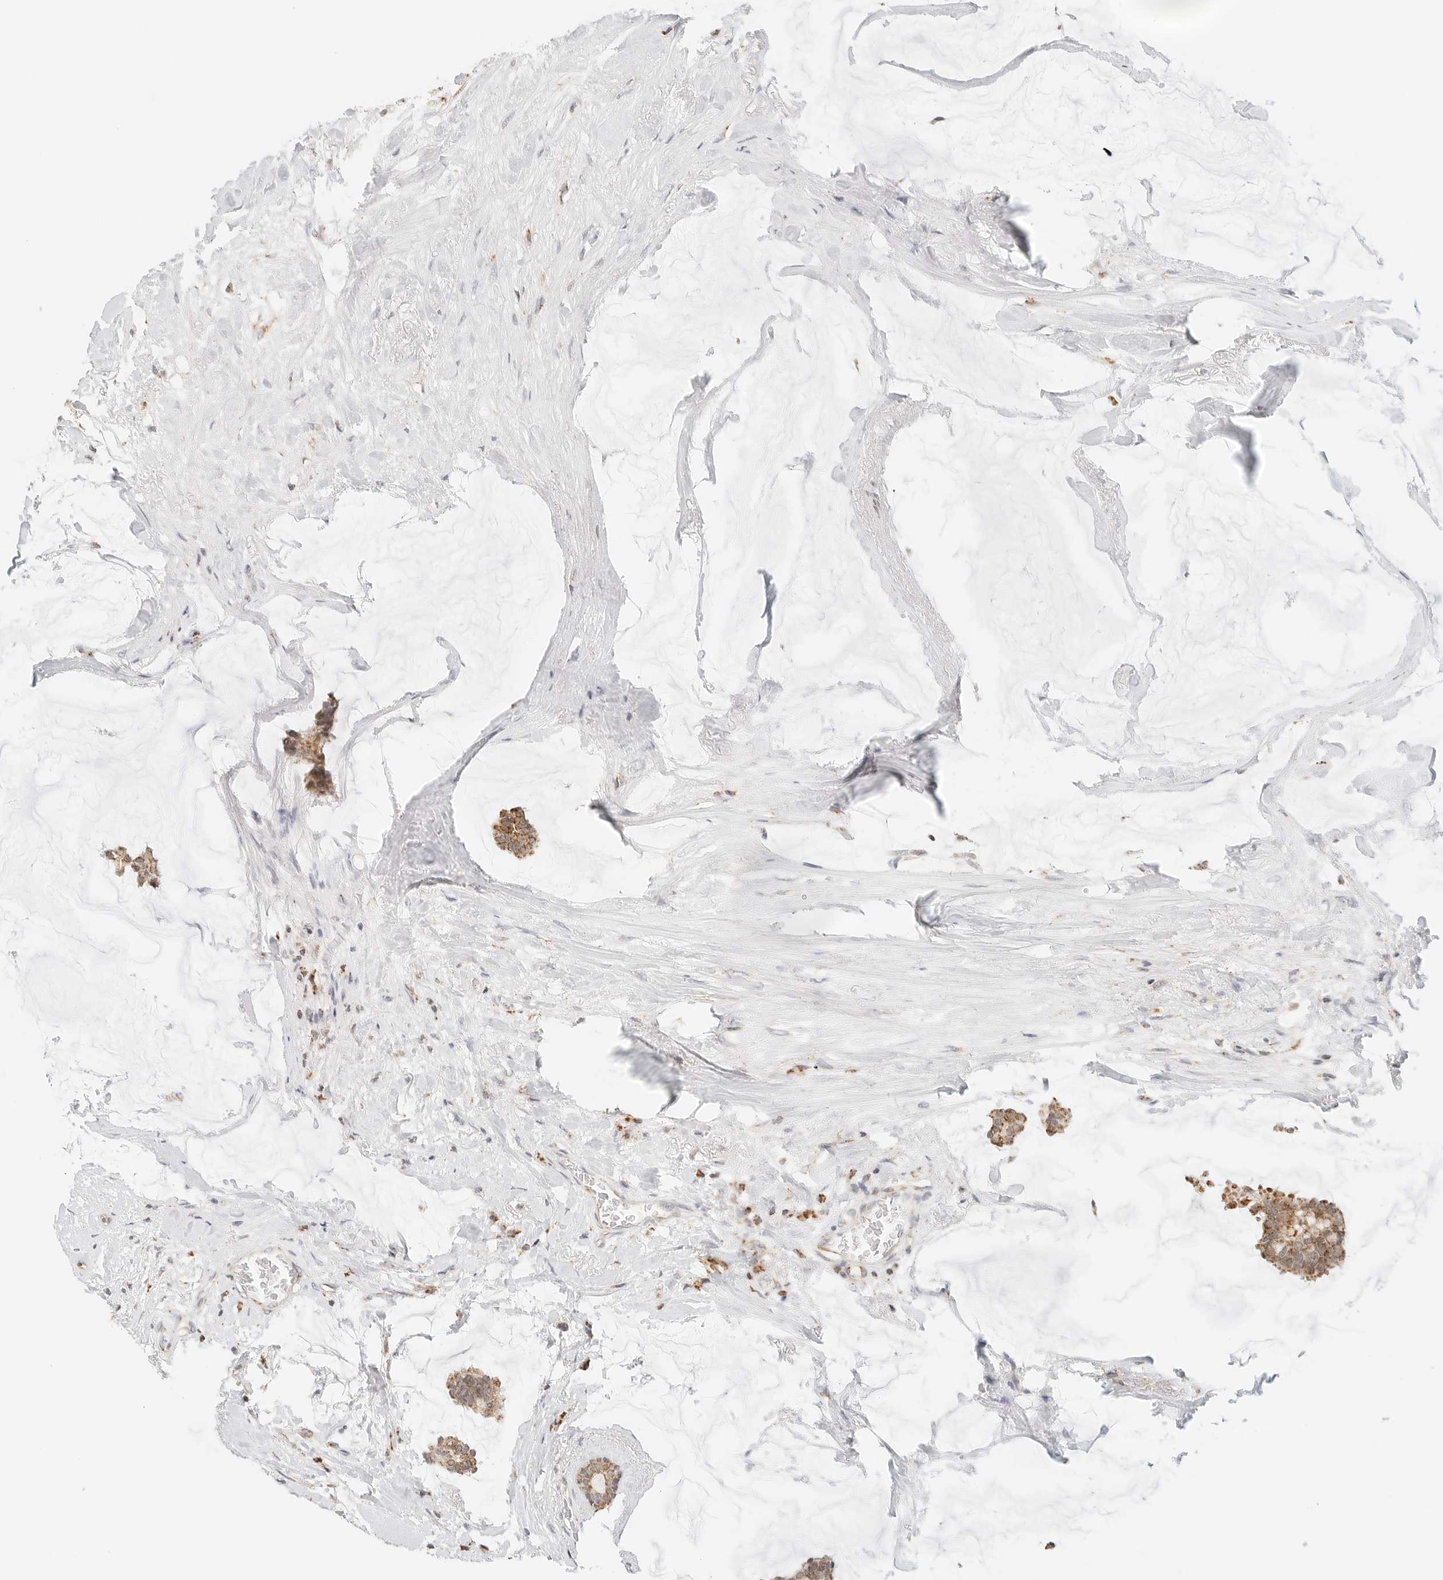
{"staining": {"intensity": "moderate", "quantity": ">75%", "location": "cytoplasmic/membranous"}, "tissue": "breast cancer", "cell_type": "Tumor cells", "image_type": "cancer", "snomed": [{"axis": "morphology", "description": "Duct carcinoma"}, {"axis": "topography", "description": "Breast"}], "caption": "DAB immunohistochemical staining of human breast cancer (invasive ductal carcinoma) reveals moderate cytoplasmic/membranous protein expression in approximately >75% of tumor cells.", "gene": "ATL1", "patient": {"sex": "female", "age": 93}}